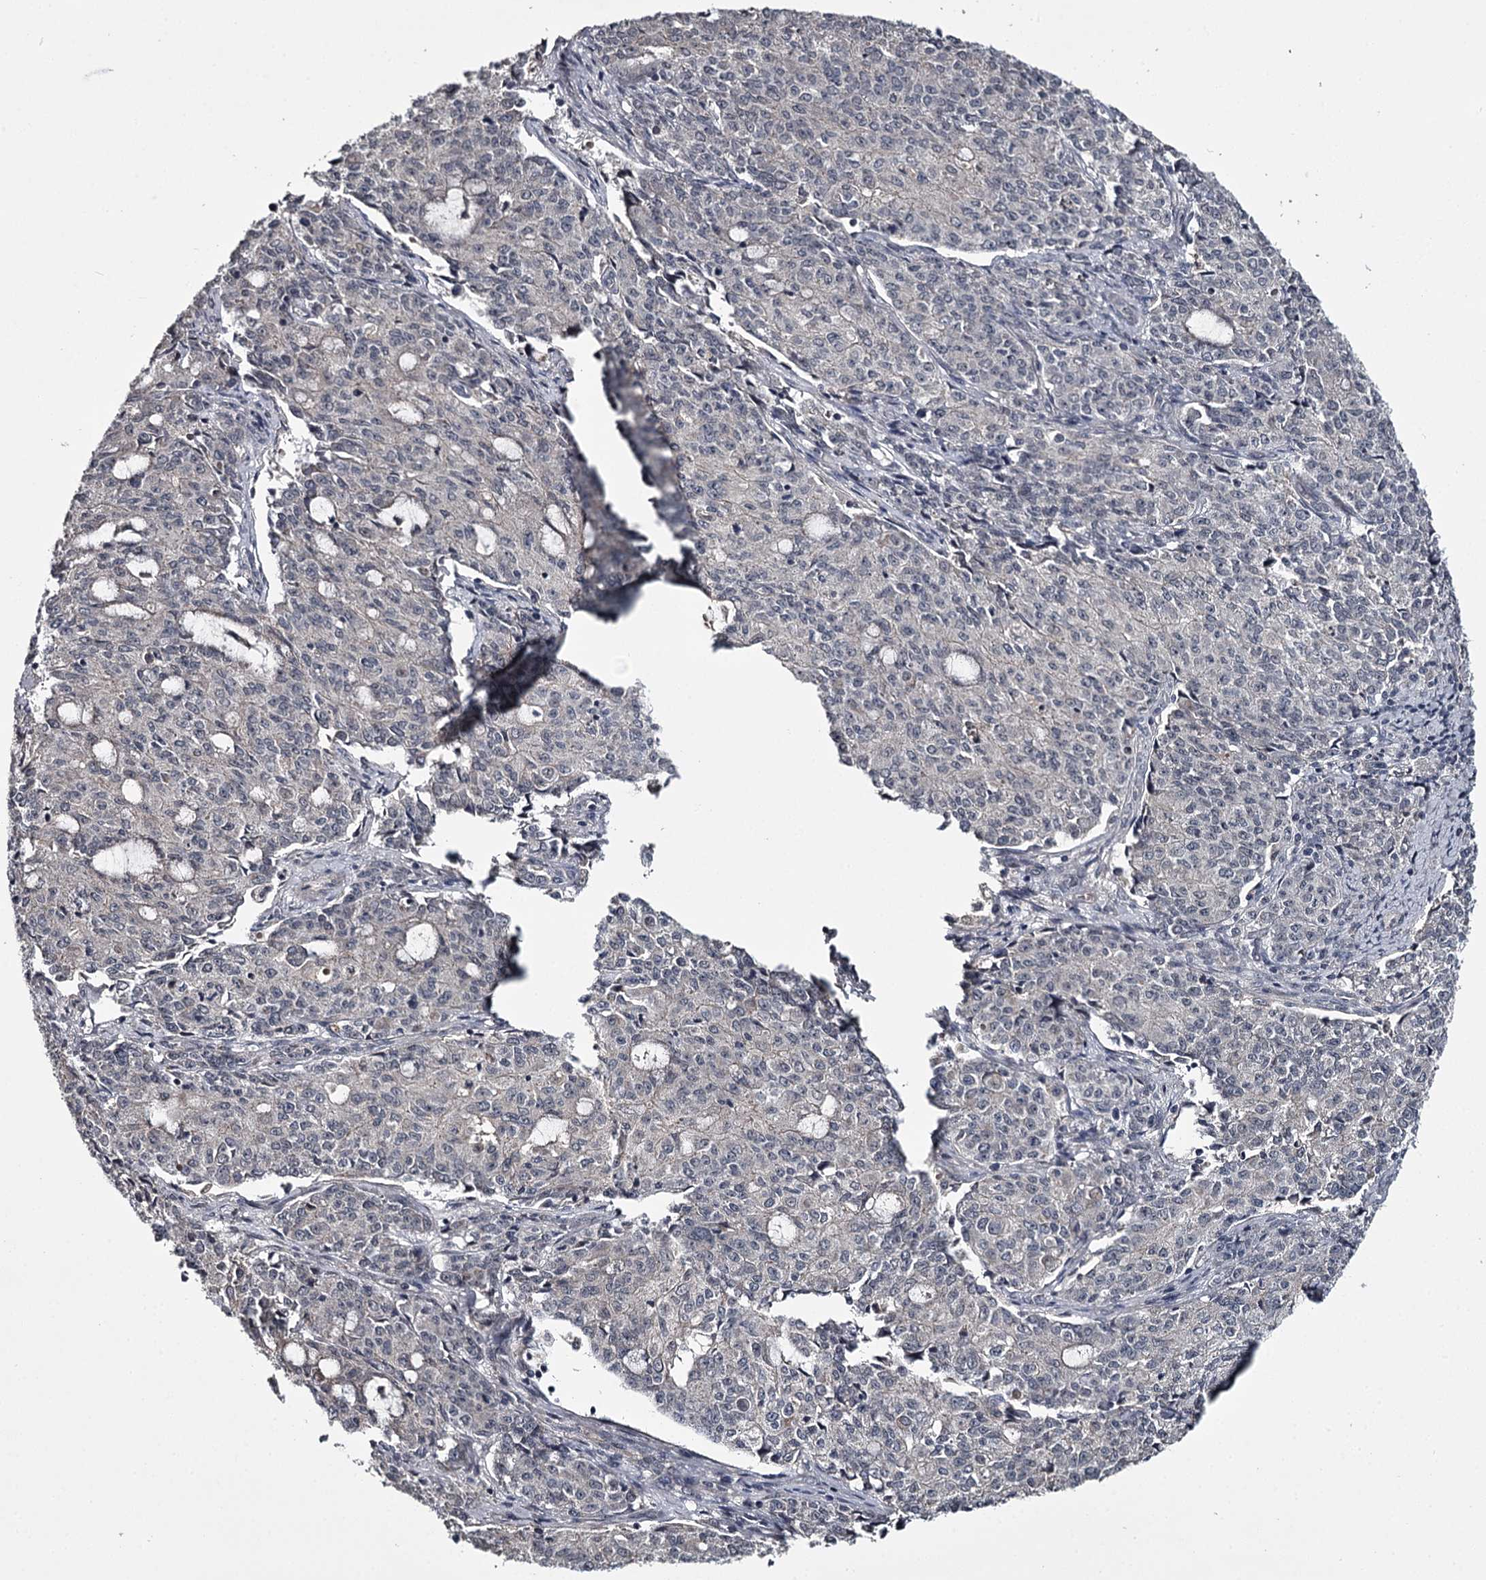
{"staining": {"intensity": "negative", "quantity": "none", "location": "none"}, "tissue": "endometrial cancer", "cell_type": "Tumor cells", "image_type": "cancer", "snomed": [{"axis": "morphology", "description": "Adenocarcinoma, NOS"}, {"axis": "topography", "description": "Endometrium"}], "caption": "Human adenocarcinoma (endometrial) stained for a protein using immunohistochemistry (IHC) reveals no staining in tumor cells.", "gene": "CWF19L2", "patient": {"sex": "female", "age": 50}}